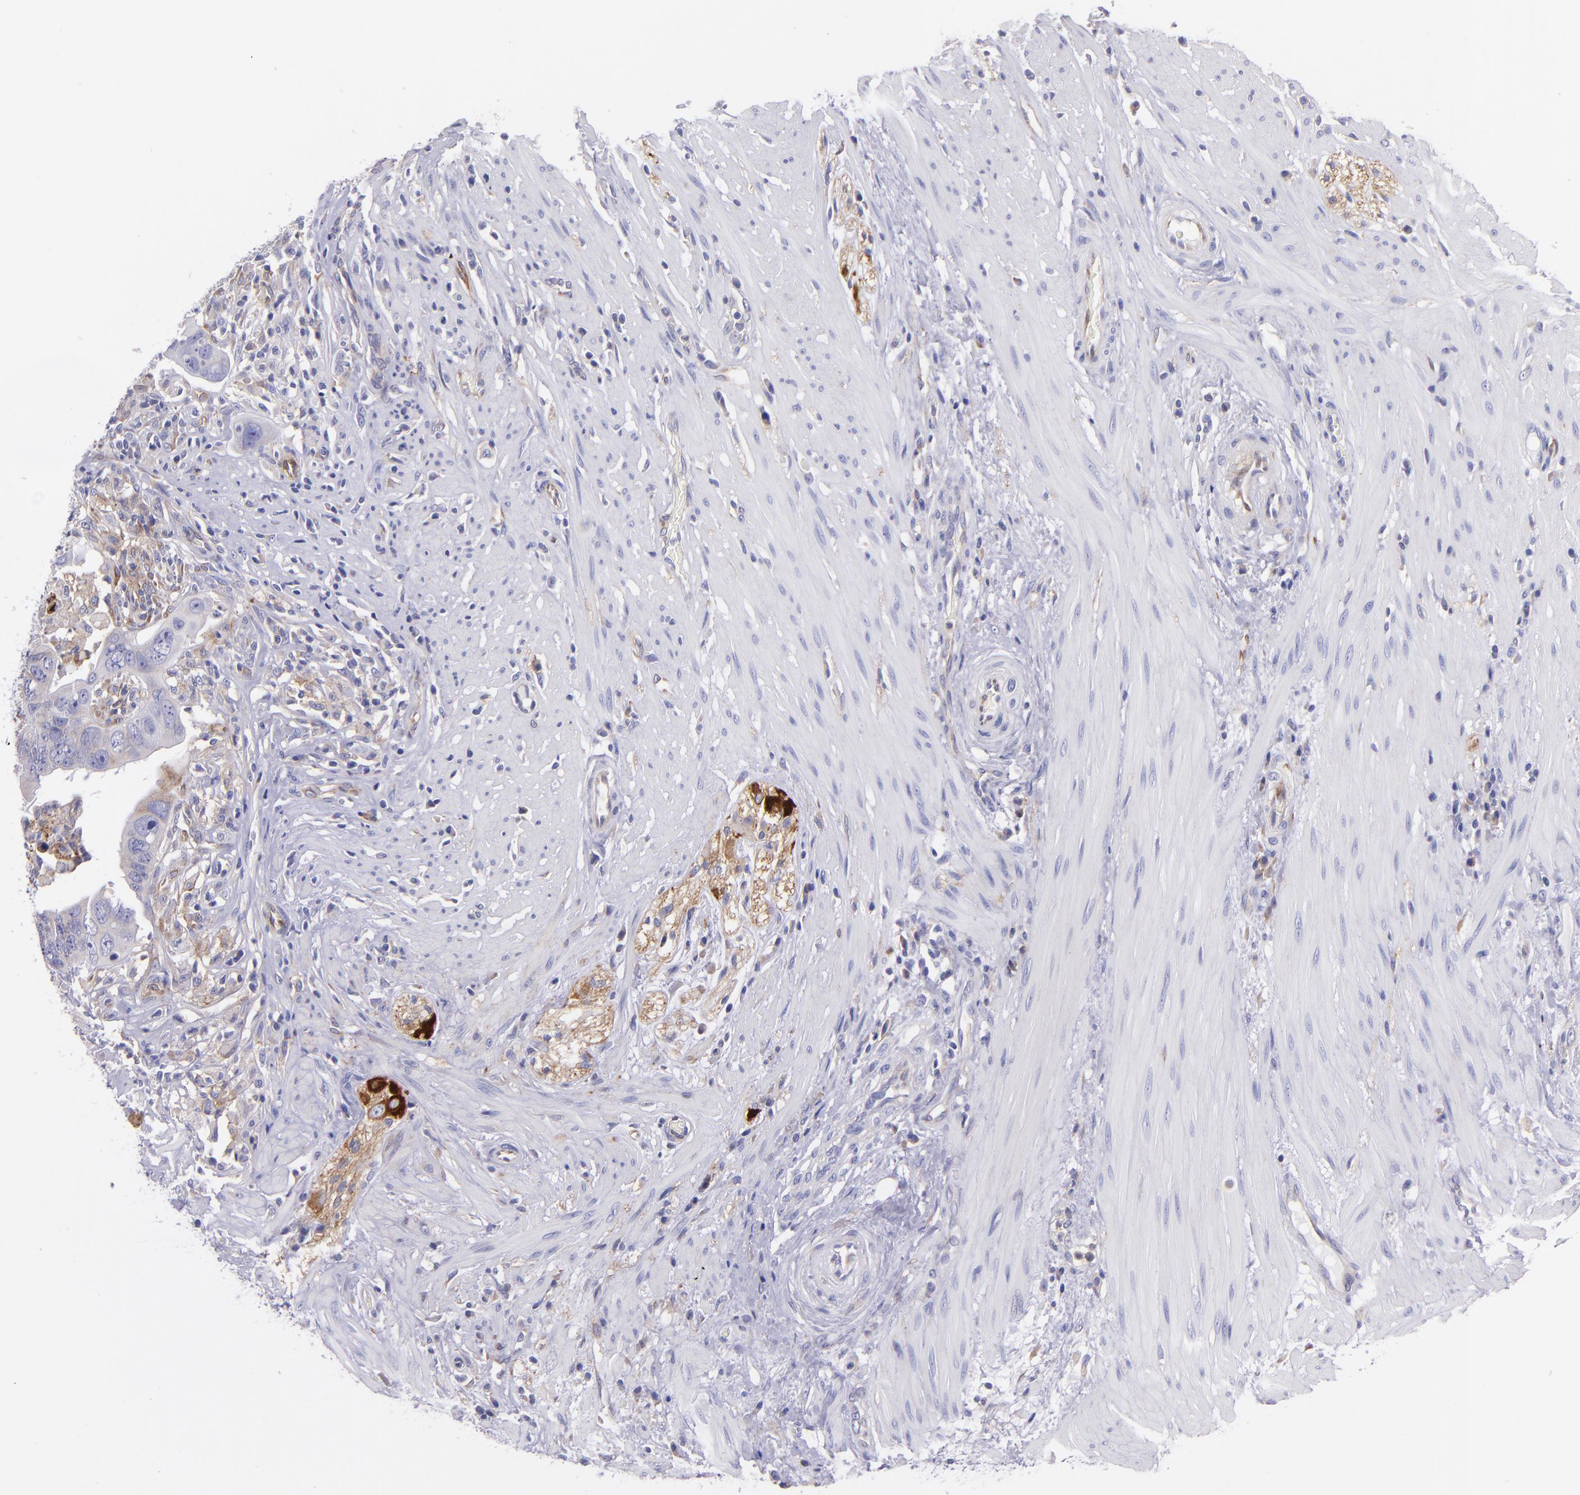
{"staining": {"intensity": "weak", "quantity": "<25%", "location": "cytoplasmic/membranous"}, "tissue": "colorectal cancer", "cell_type": "Tumor cells", "image_type": "cancer", "snomed": [{"axis": "morphology", "description": "Adenocarcinoma, NOS"}, {"axis": "topography", "description": "Rectum"}], "caption": "Tumor cells show no significant staining in colorectal cancer (adenocarcinoma).", "gene": "RET", "patient": {"sex": "male", "age": 53}}